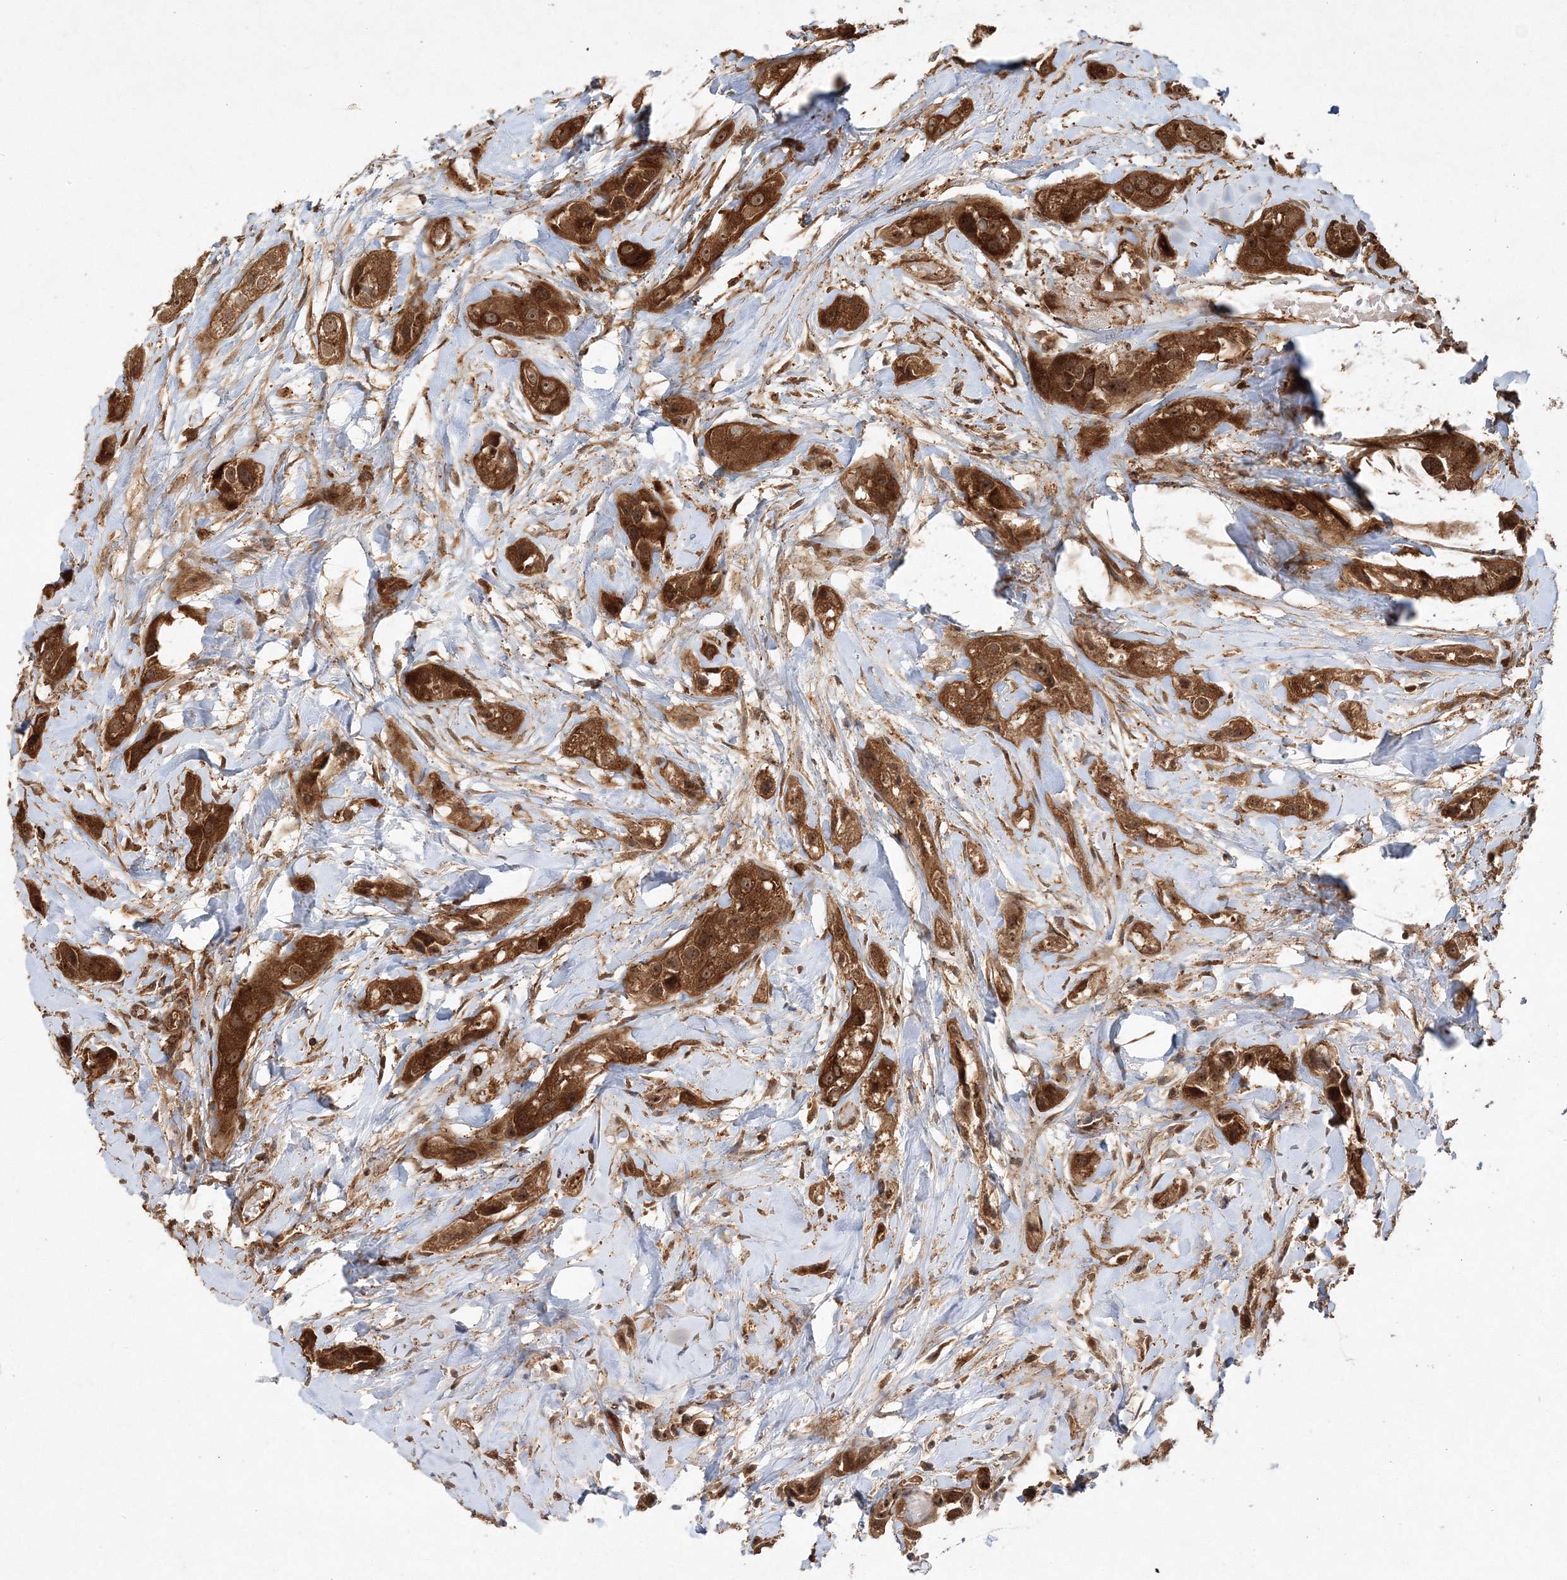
{"staining": {"intensity": "strong", "quantity": ">75%", "location": "cytoplasmic/membranous"}, "tissue": "head and neck cancer", "cell_type": "Tumor cells", "image_type": "cancer", "snomed": [{"axis": "morphology", "description": "Normal tissue, NOS"}, {"axis": "morphology", "description": "Squamous cell carcinoma, NOS"}, {"axis": "topography", "description": "Skeletal muscle"}, {"axis": "topography", "description": "Head-Neck"}], "caption": "Human squamous cell carcinoma (head and neck) stained with a protein marker exhibits strong staining in tumor cells.", "gene": "WDR37", "patient": {"sex": "male", "age": 51}}